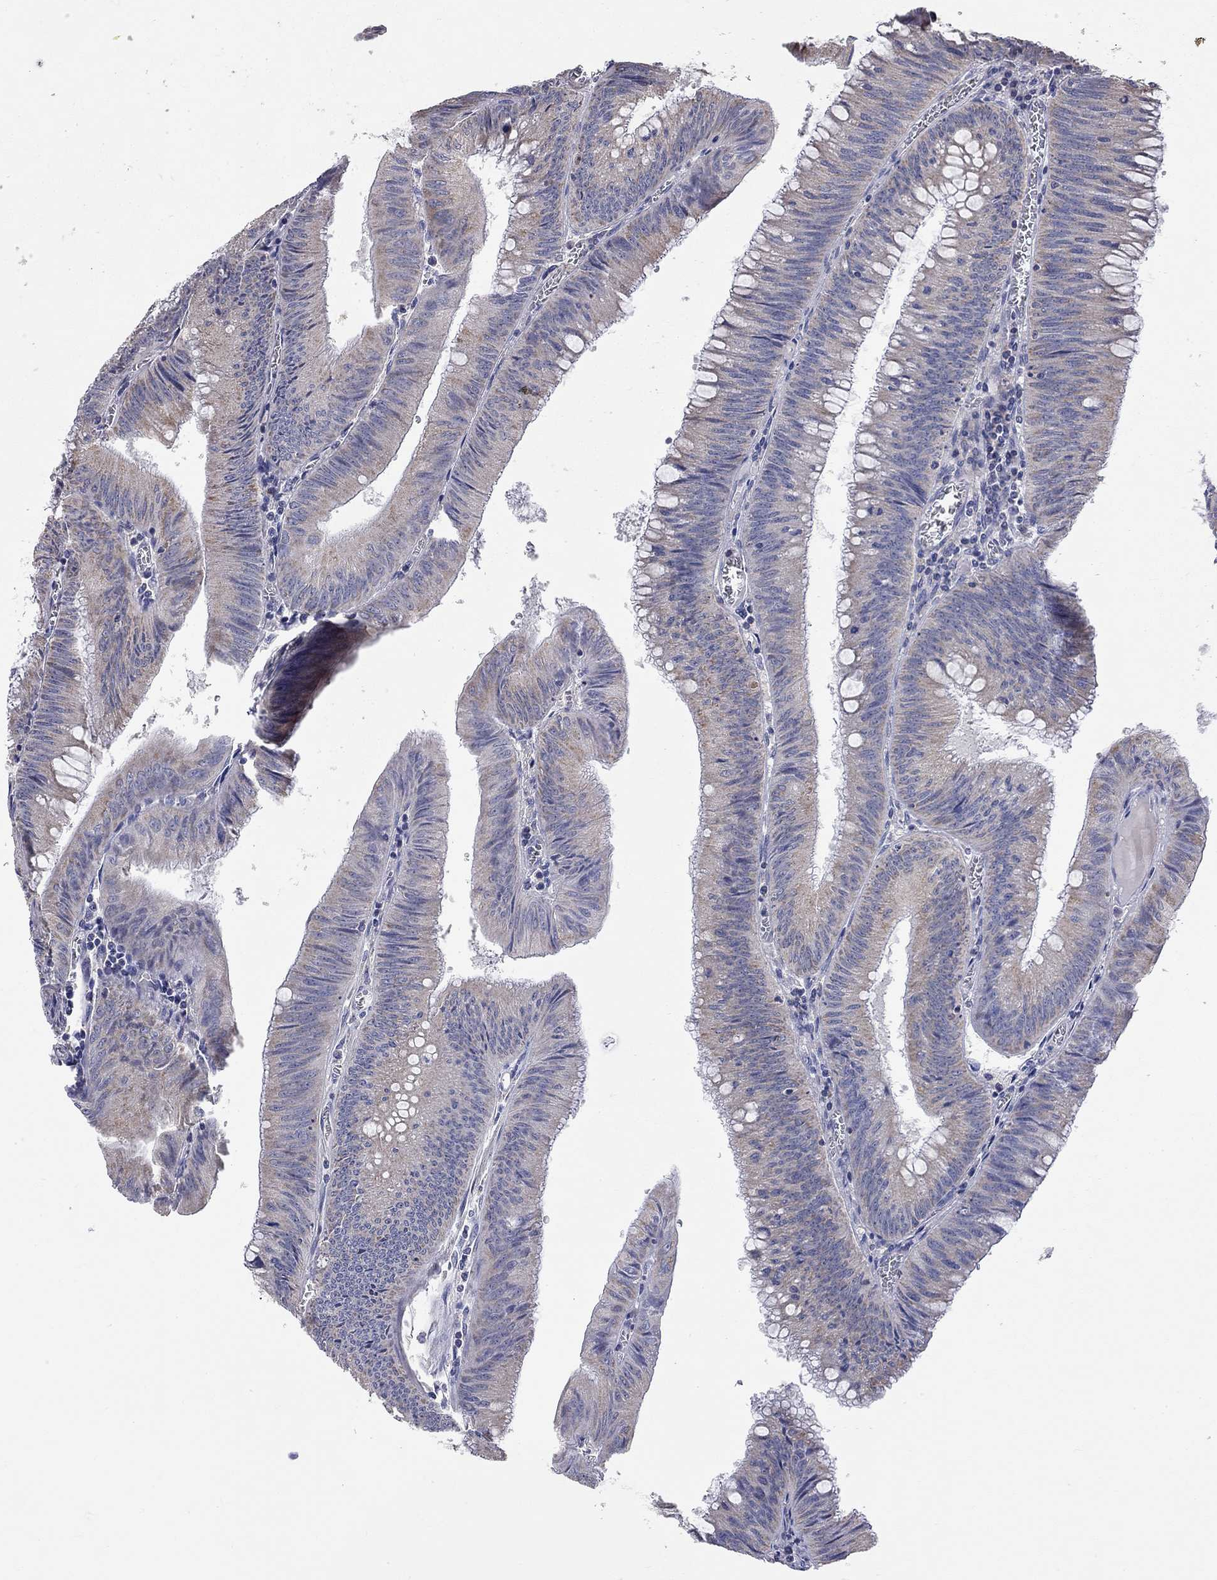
{"staining": {"intensity": "moderate", "quantity": "<25%", "location": "cytoplasmic/membranous"}, "tissue": "colorectal cancer", "cell_type": "Tumor cells", "image_type": "cancer", "snomed": [{"axis": "morphology", "description": "Adenocarcinoma, NOS"}, {"axis": "topography", "description": "Rectum"}], "caption": "Immunohistochemical staining of human colorectal cancer (adenocarcinoma) exhibits low levels of moderate cytoplasmic/membranous expression in approximately <25% of tumor cells.", "gene": "CFAP161", "patient": {"sex": "female", "age": 72}}